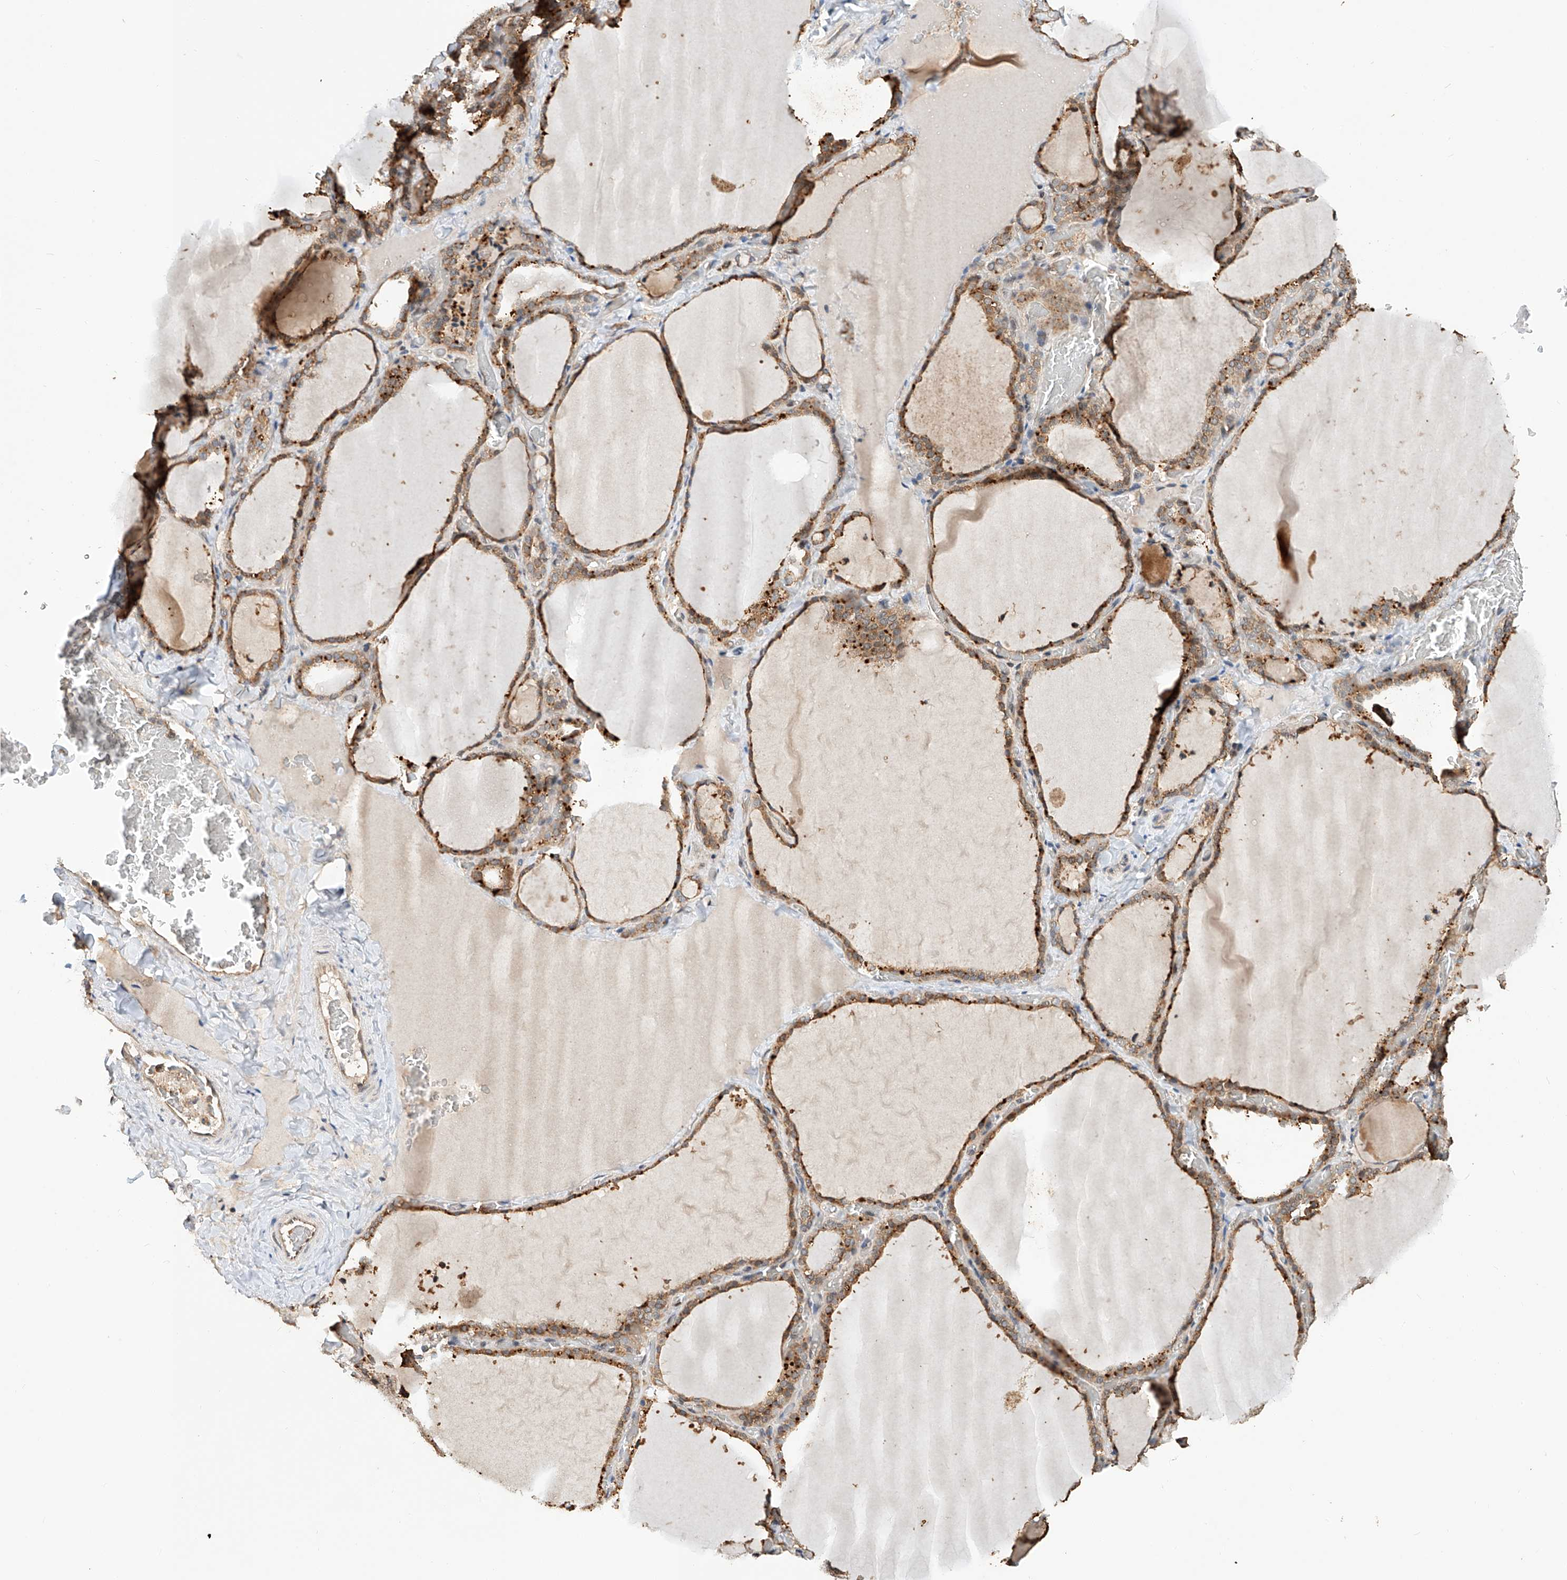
{"staining": {"intensity": "moderate", "quantity": ">75%", "location": "cytoplasmic/membranous"}, "tissue": "thyroid gland", "cell_type": "Glandular cells", "image_type": "normal", "snomed": [{"axis": "morphology", "description": "Normal tissue, NOS"}, {"axis": "topography", "description": "Thyroid gland"}], "caption": "IHC staining of normal thyroid gland, which exhibits medium levels of moderate cytoplasmic/membranous staining in approximately >75% of glandular cells indicating moderate cytoplasmic/membranous protein staining. The staining was performed using DAB (3,3'-diaminobenzidine) (brown) for protein detection and nuclei were counterstained in hematoxylin (blue).", "gene": "RILPL2", "patient": {"sex": "female", "age": 22}}